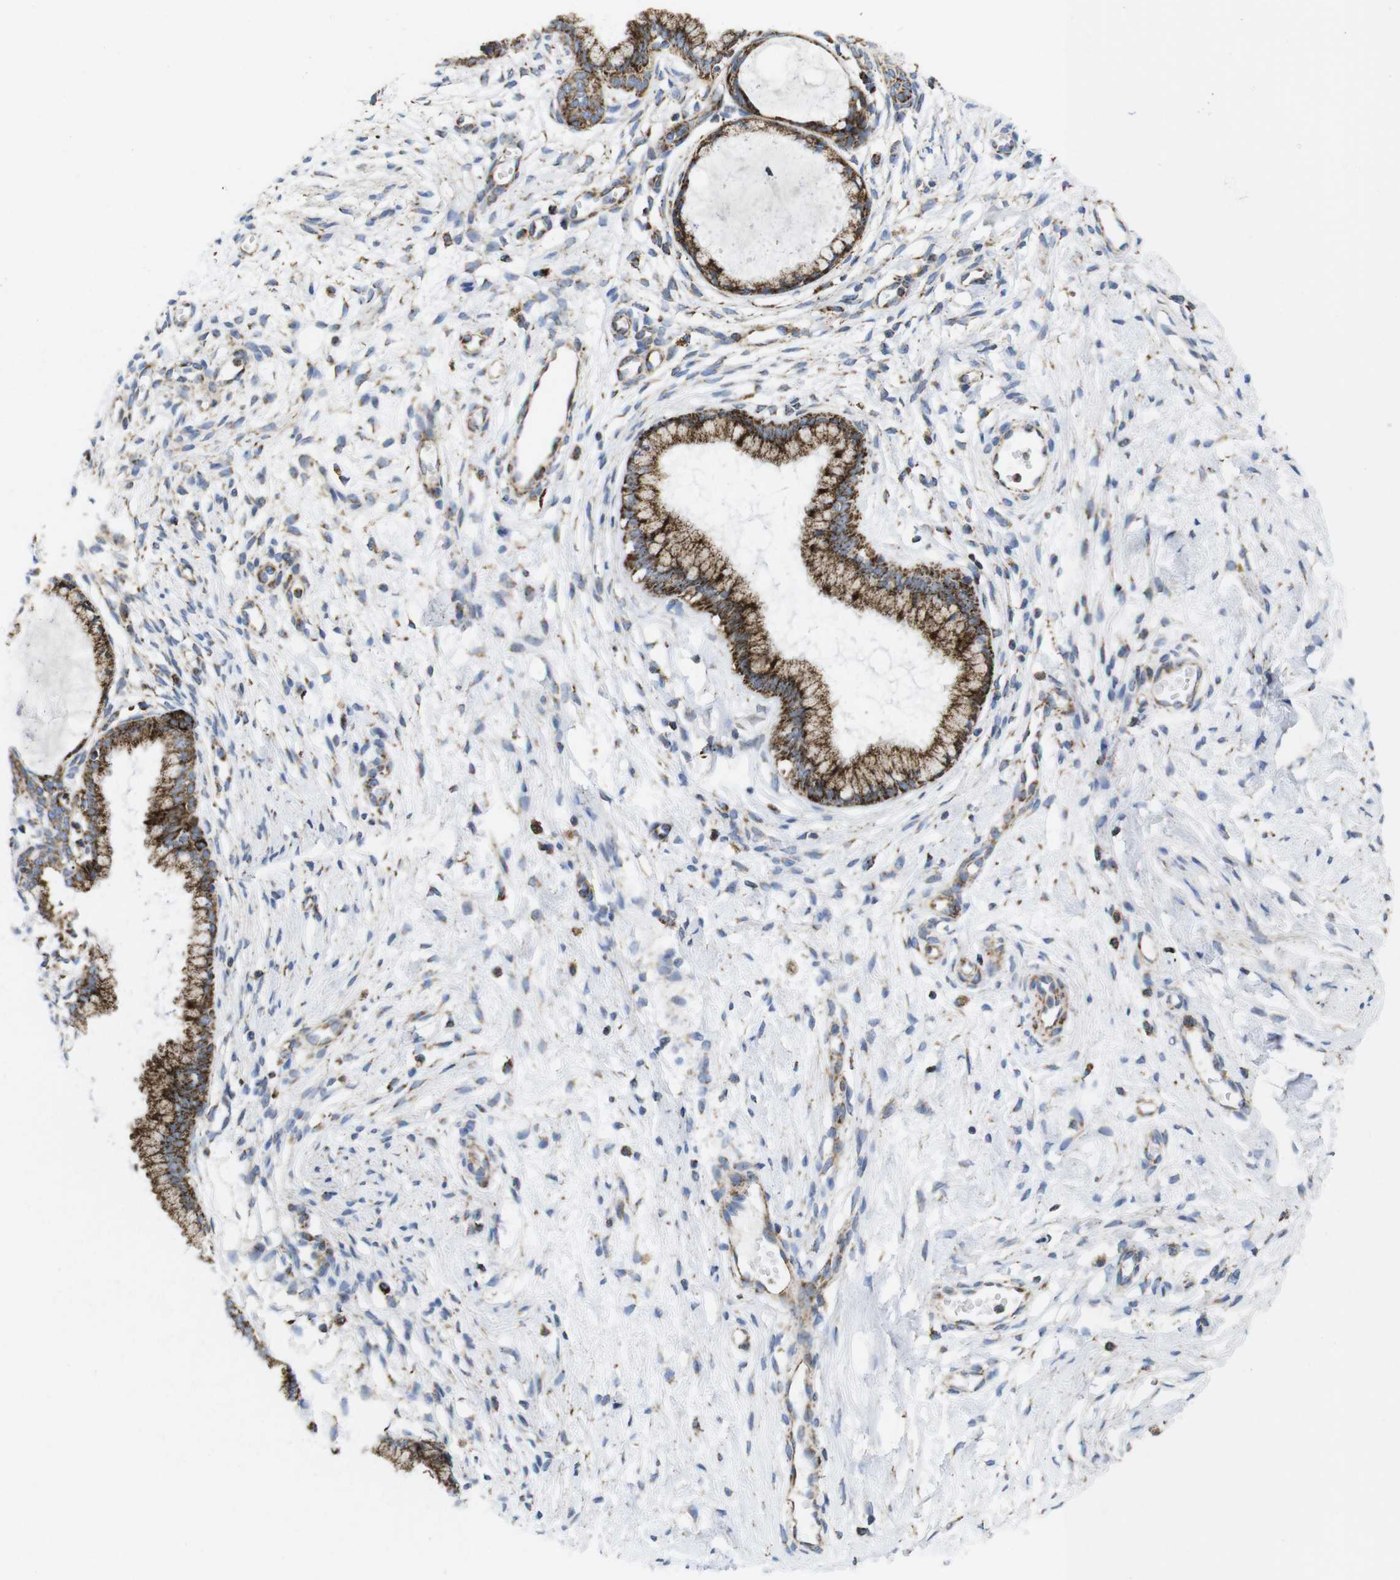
{"staining": {"intensity": "strong", "quantity": ">75%", "location": "cytoplasmic/membranous"}, "tissue": "cervix", "cell_type": "Glandular cells", "image_type": "normal", "snomed": [{"axis": "morphology", "description": "Normal tissue, NOS"}, {"axis": "topography", "description": "Cervix"}], "caption": "The immunohistochemical stain highlights strong cytoplasmic/membranous positivity in glandular cells of benign cervix. The protein is stained brown, and the nuclei are stained in blue (DAB IHC with brightfield microscopy, high magnification).", "gene": "TMEM192", "patient": {"sex": "female", "age": 65}}